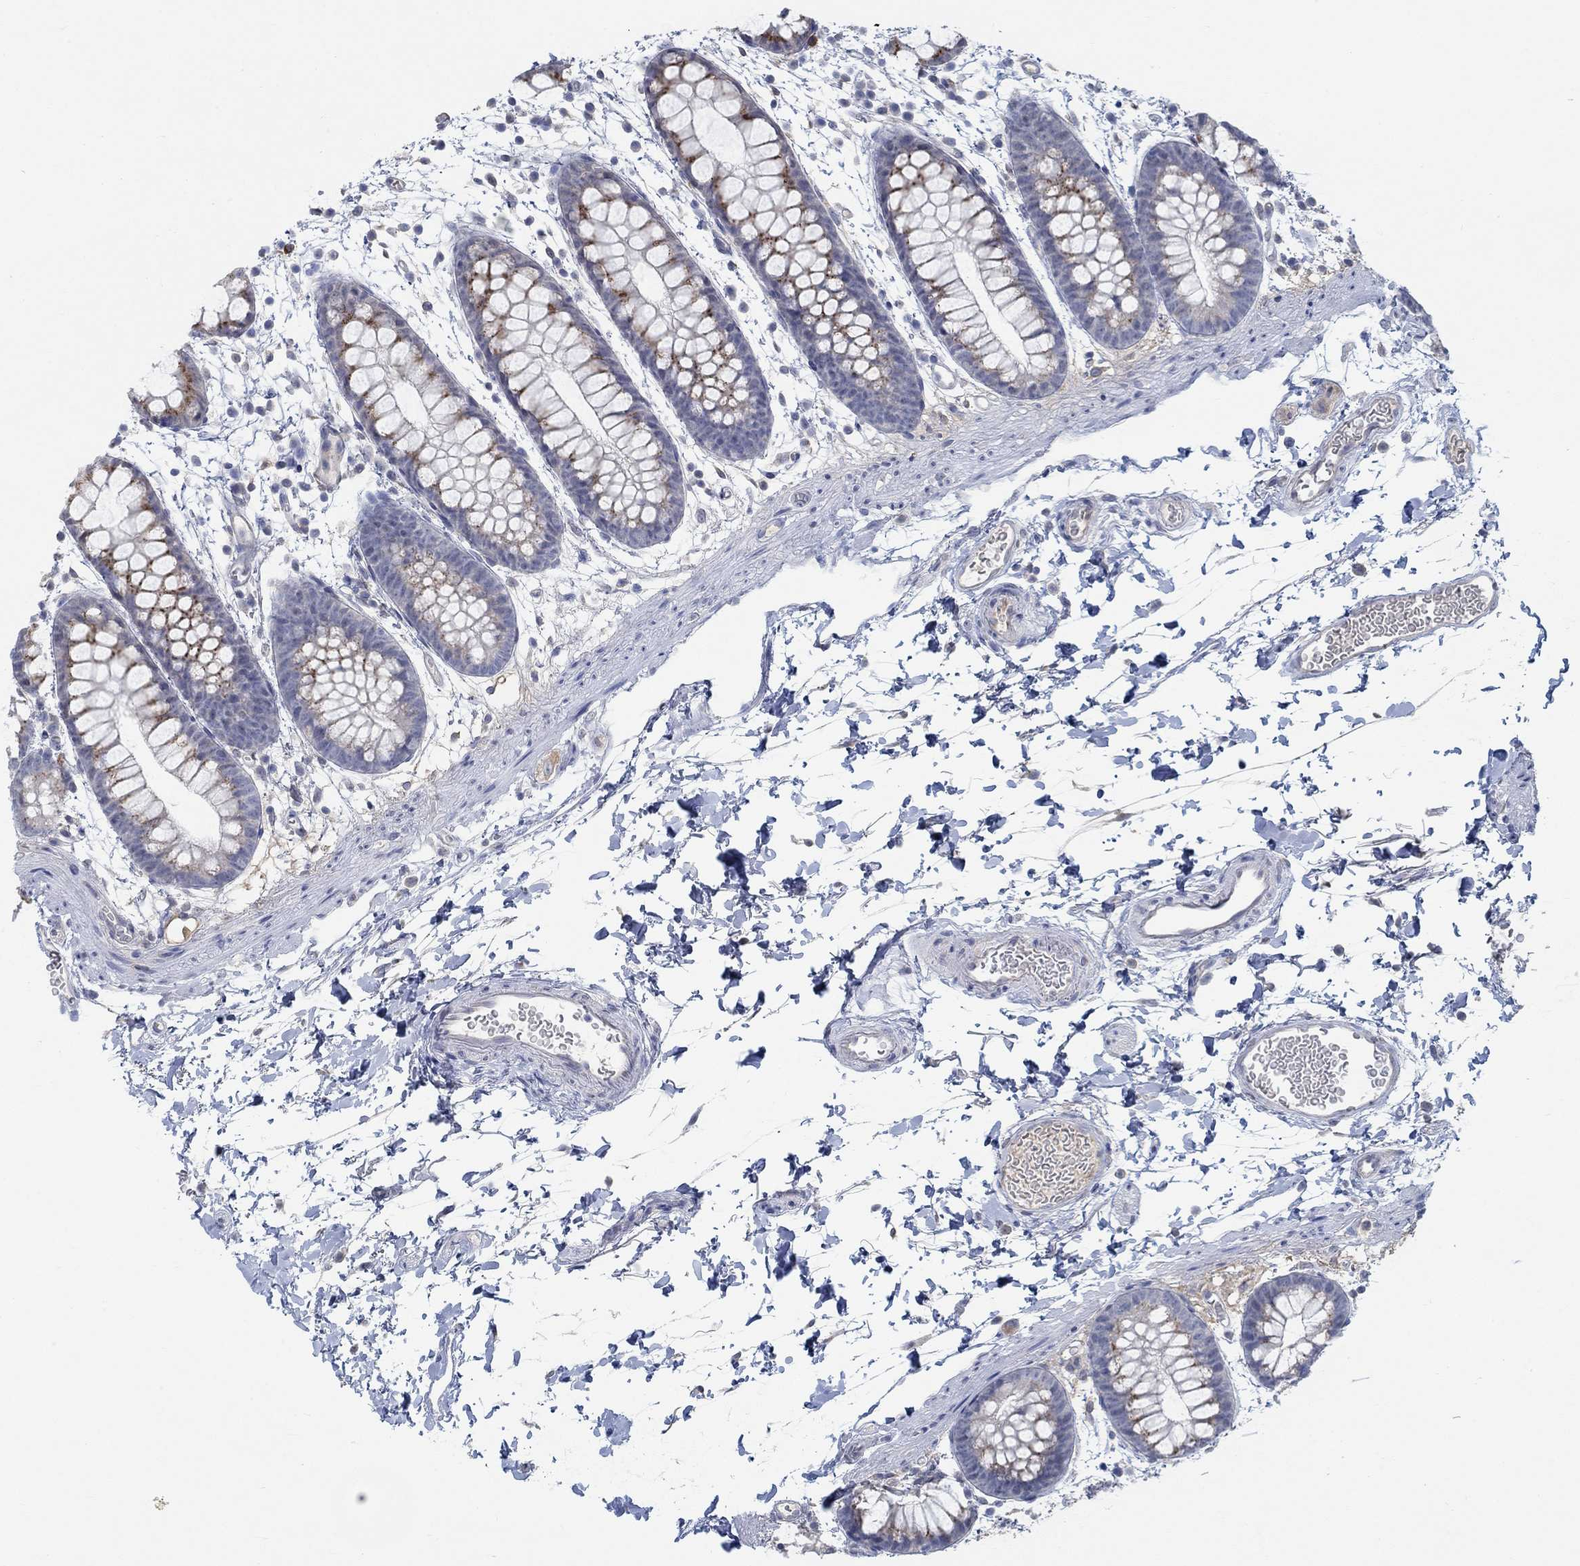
{"staining": {"intensity": "moderate", "quantity": "25%-75%", "location": "cytoplasmic/membranous"}, "tissue": "rectum", "cell_type": "Glandular cells", "image_type": "normal", "snomed": [{"axis": "morphology", "description": "Normal tissue, NOS"}, {"axis": "topography", "description": "Rectum"}], "caption": "A histopathology image of rectum stained for a protein shows moderate cytoplasmic/membranous brown staining in glandular cells. (Brightfield microscopy of DAB IHC at high magnification).", "gene": "TEKT4", "patient": {"sex": "male", "age": 57}}